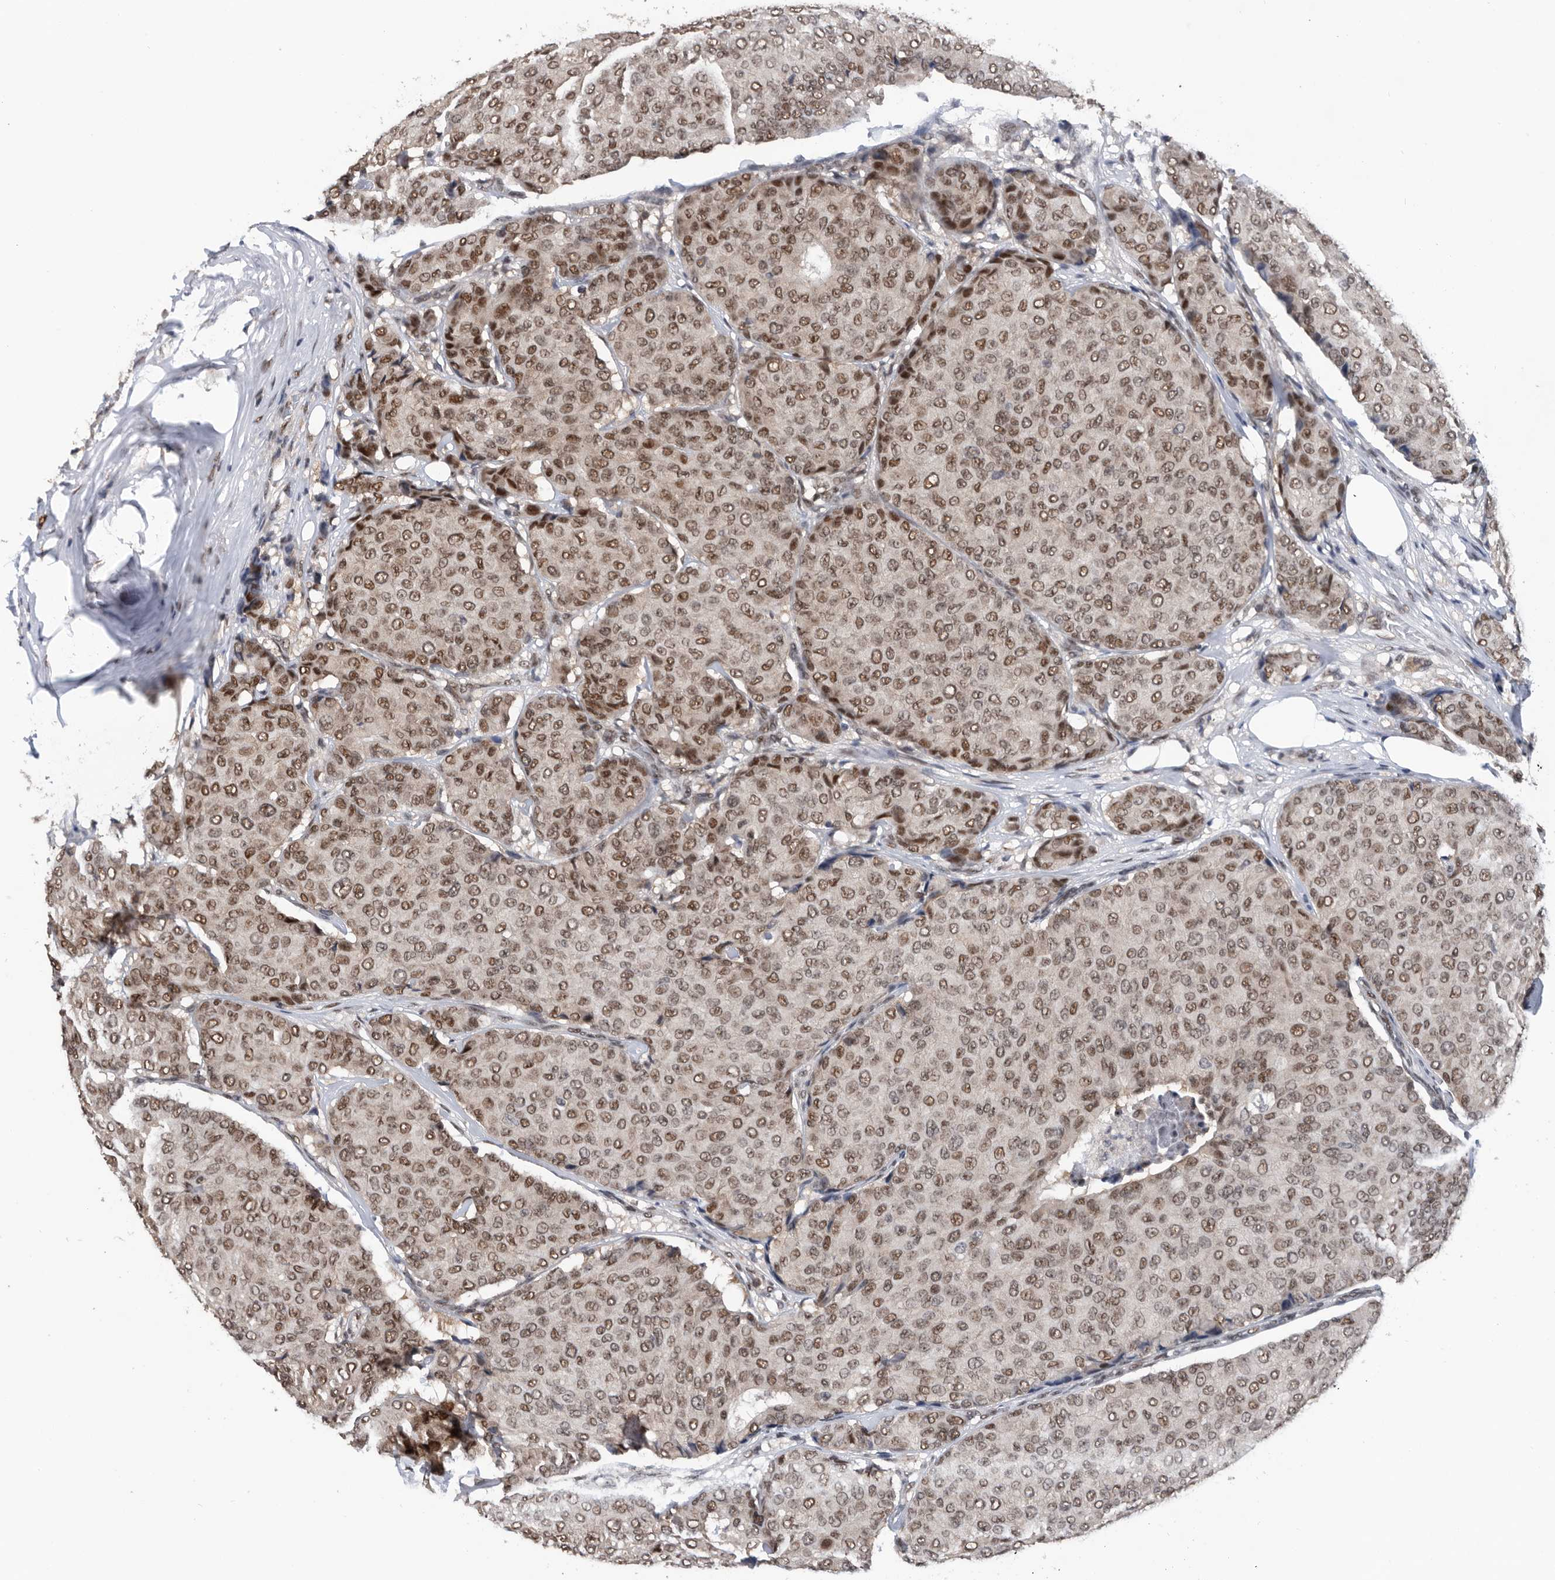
{"staining": {"intensity": "moderate", "quantity": ">75%", "location": "nuclear"}, "tissue": "breast cancer", "cell_type": "Tumor cells", "image_type": "cancer", "snomed": [{"axis": "morphology", "description": "Duct carcinoma"}, {"axis": "topography", "description": "Breast"}], "caption": "High-power microscopy captured an IHC photomicrograph of infiltrating ductal carcinoma (breast), revealing moderate nuclear expression in approximately >75% of tumor cells.", "gene": "ZNF260", "patient": {"sex": "female", "age": 75}}